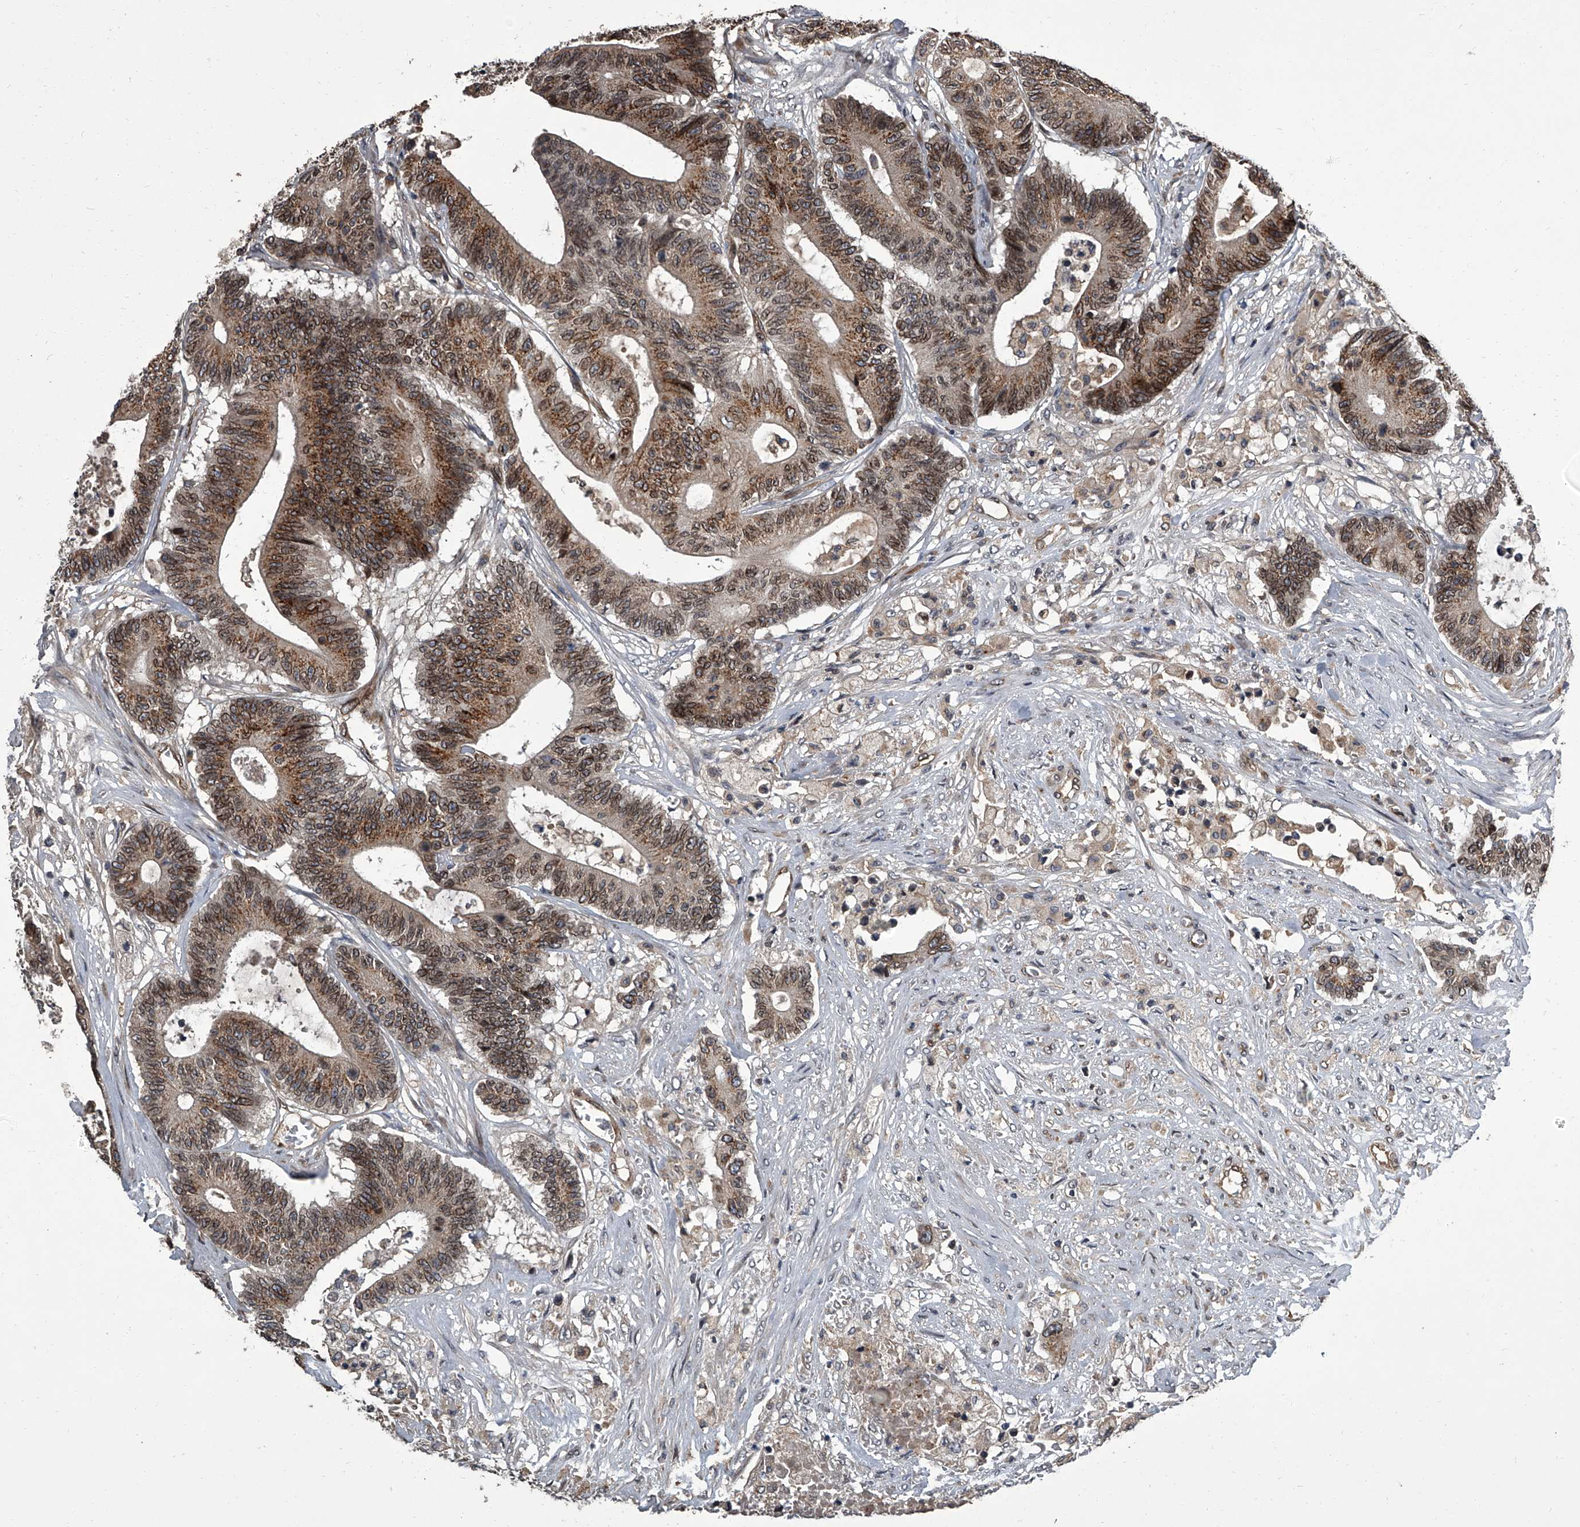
{"staining": {"intensity": "moderate", "quantity": ">75%", "location": "cytoplasmic/membranous,nuclear"}, "tissue": "colorectal cancer", "cell_type": "Tumor cells", "image_type": "cancer", "snomed": [{"axis": "morphology", "description": "Adenocarcinoma, NOS"}, {"axis": "topography", "description": "Colon"}], "caption": "Moderate cytoplasmic/membranous and nuclear staining for a protein is seen in about >75% of tumor cells of colorectal cancer using immunohistochemistry (IHC).", "gene": "LRRC8C", "patient": {"sex": "female", "age": 84}}